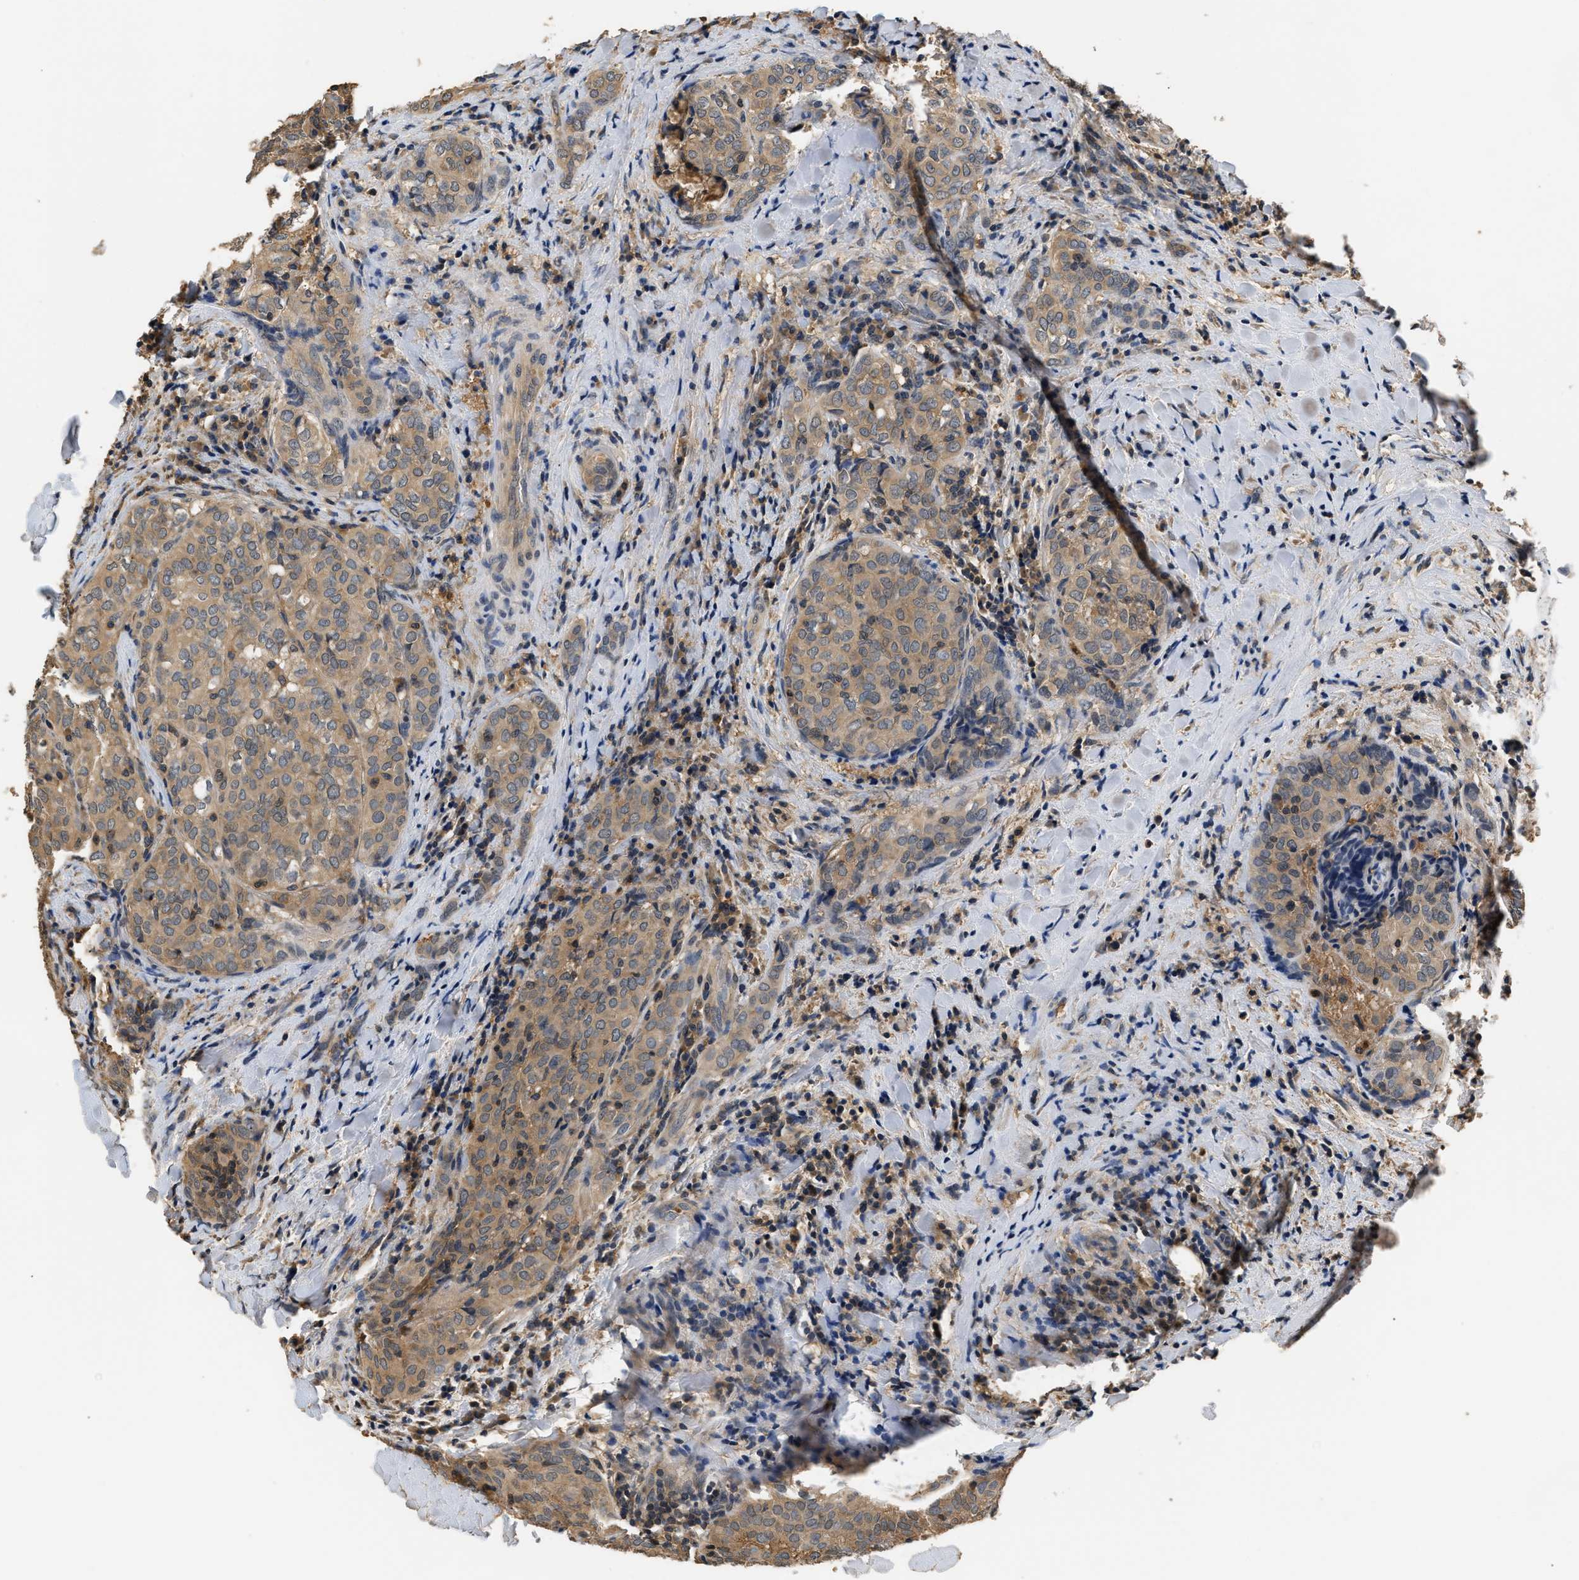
{"staining": {"intensity": "weak", "quantity": ">75%", "location": "cytoplasmic/membranous"}, "tissue": "thyroid cancer", "cell_type": "Tumor cells", "image_type": "cancer", "snomed": [{"axis": "morphology", "description": "Normal tissue, NOS"}, {"axis": "morphology", "description": "Papillary adenocarcinoma, NOS"}, {"axis": "topography", "description": "Thyroid gland"}], "caption": "Approximately >75% of tumor cells in human thyroid cancer reveal weak cytoplasmic/membranous protein positivity as visualized by brown immunohistochemical staining.", "gene": "GPI", "patient": {"sex": "female", "age": 30}}